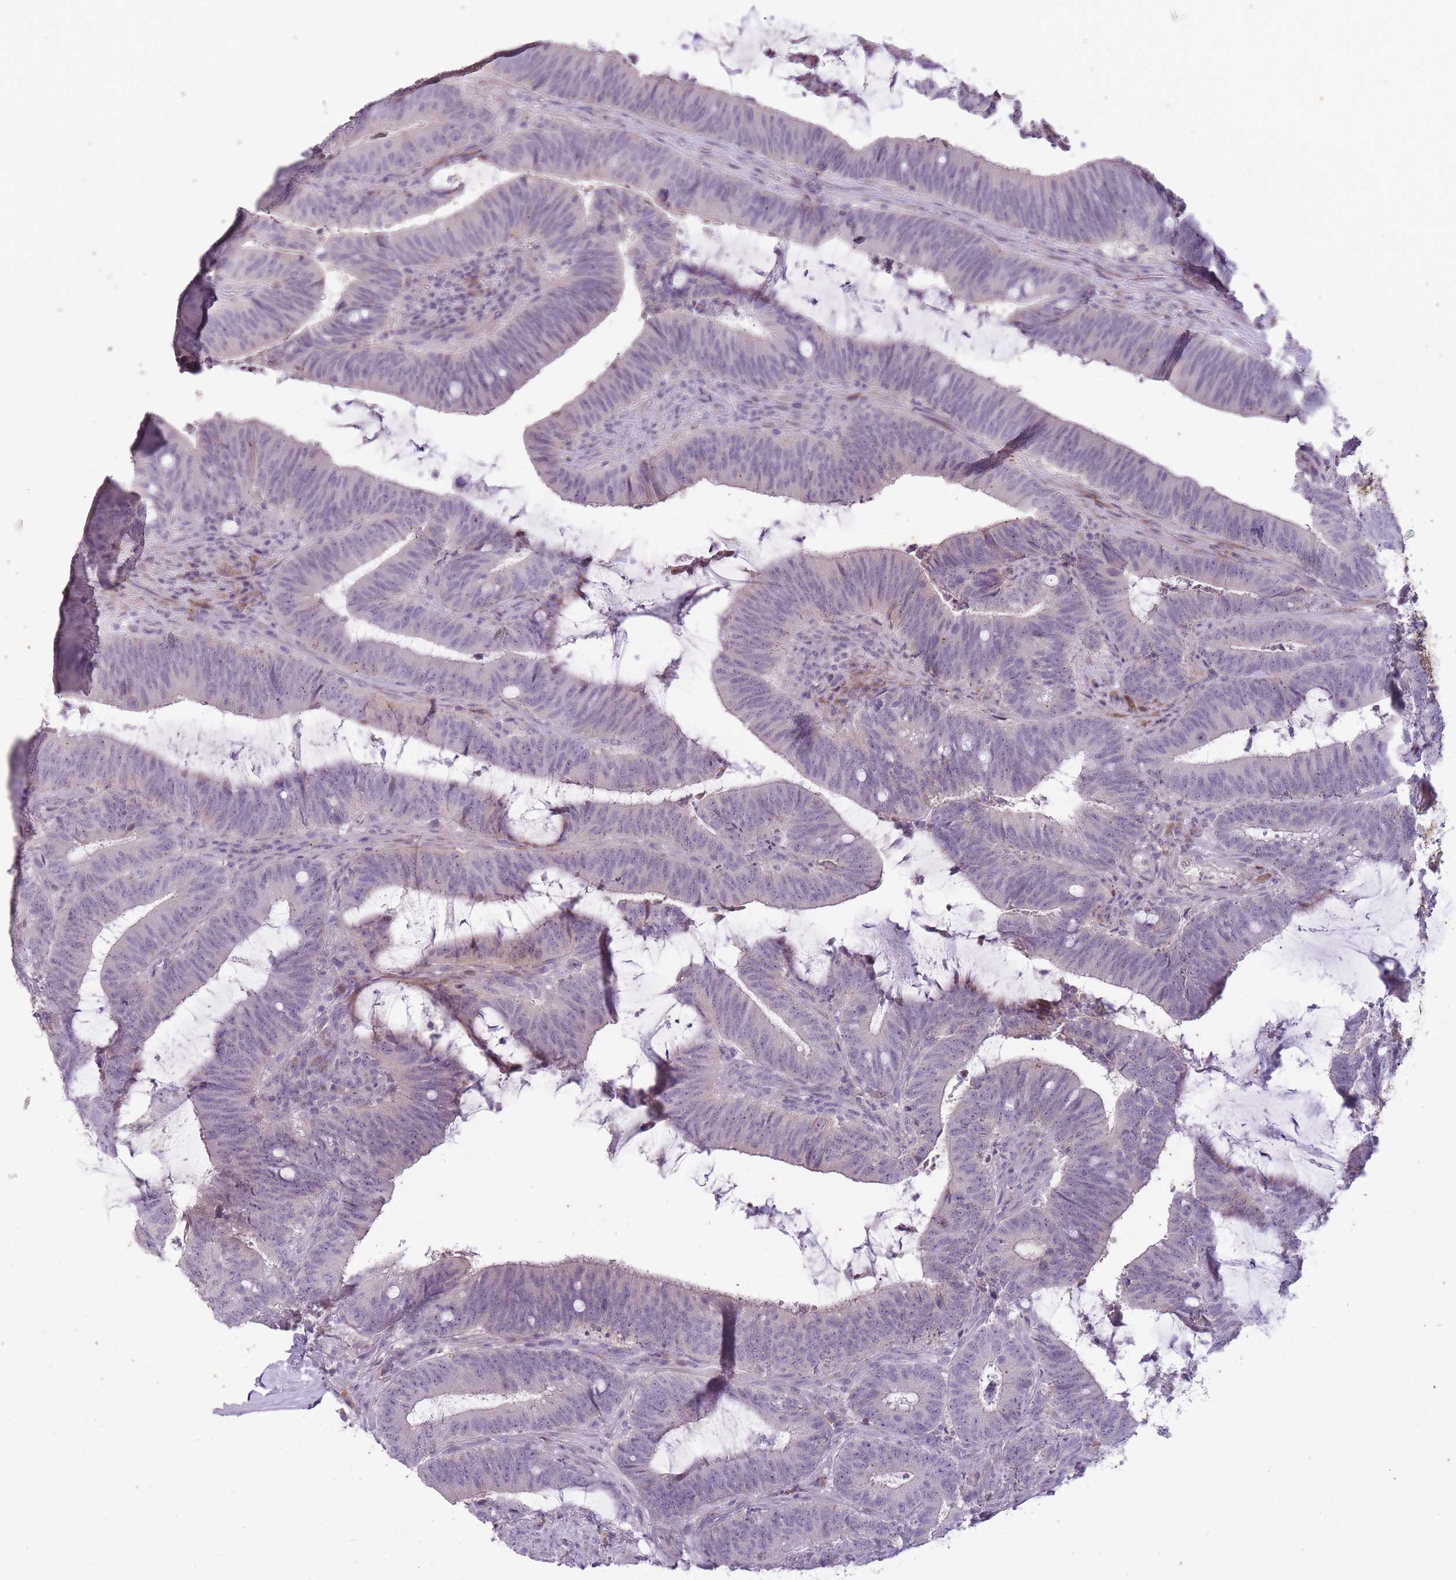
{"staining": {"intensity": "negative", "quantity": "none", "location": "none"}, "tissue": "colorectal cancer", "cell_type": "Tumor cells", "image_type": "cancer", "snomed": [{"axis": "morphology", "description": "Adenocarcinoma, NOS"}, {"axis": "topography", "description": "Colon"}], "caption": "The micrograph exhibits no staining of tumor cells in colorectal adenocarcinoma. (Immunohistochemistry (ihc), brightfield microscopy, high magnification).", "gene": "CNTNAP3", "patient": {"sex": "female", "age": 43}}